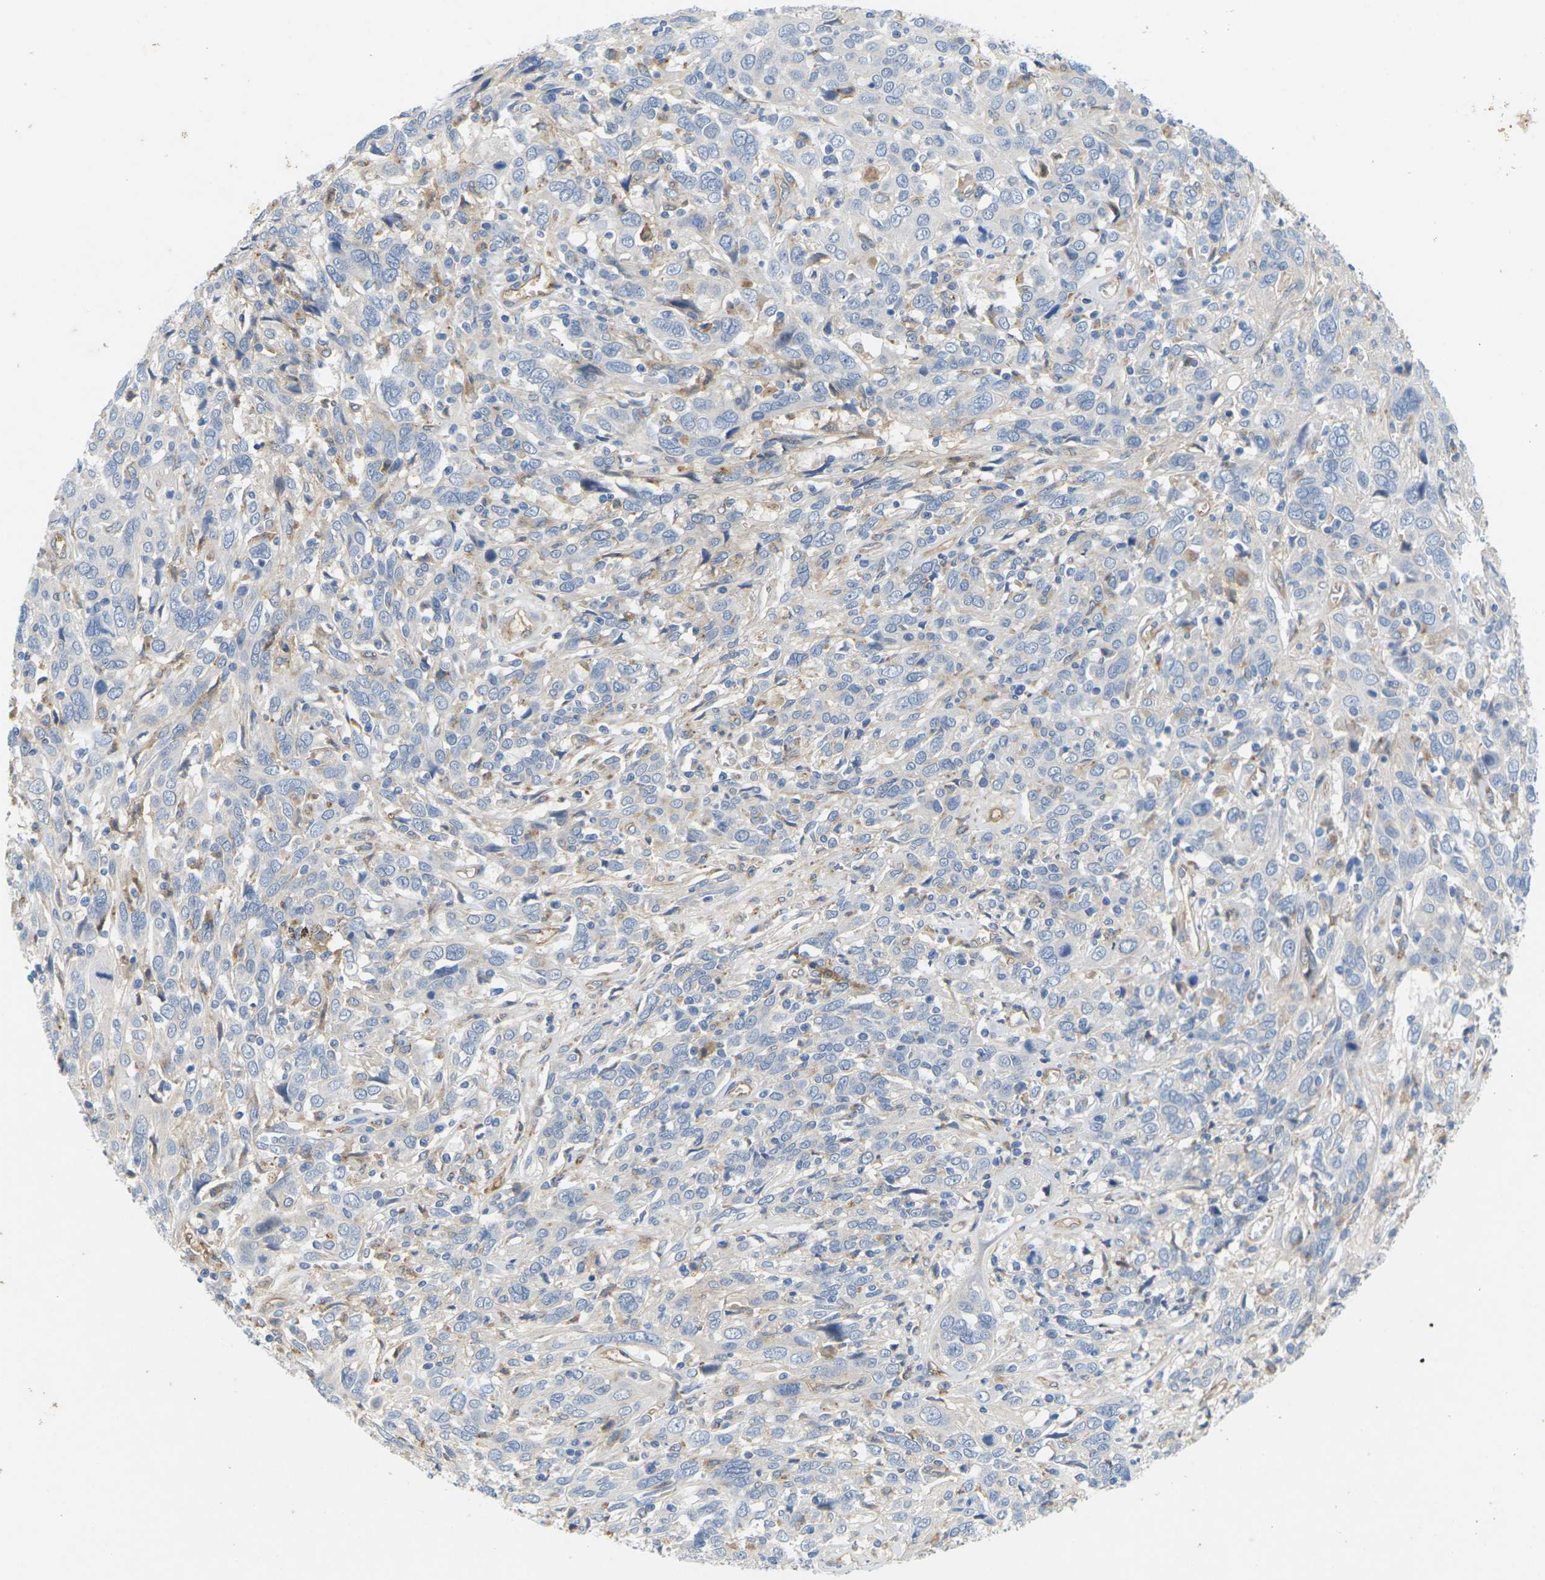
{"staining": {"intensity": "negative", "quantity": "none", "location": "none"}, "tissue": "cervical cancer", "cell_type": "Tumor cells", "image_type": "cancer", "snomed": [{"axis": "morphology", "description": "Squamous cell carcinoma, NOS"}, {"axis": "topography", "description": "Cervix"}], "caption": "Immunohistochemistry of human cervical squamous cell carcinoma exhibits no positivity in tumor cells.", "gene": "ITGA5", "patient": {"sex": "female", "age": 46}}